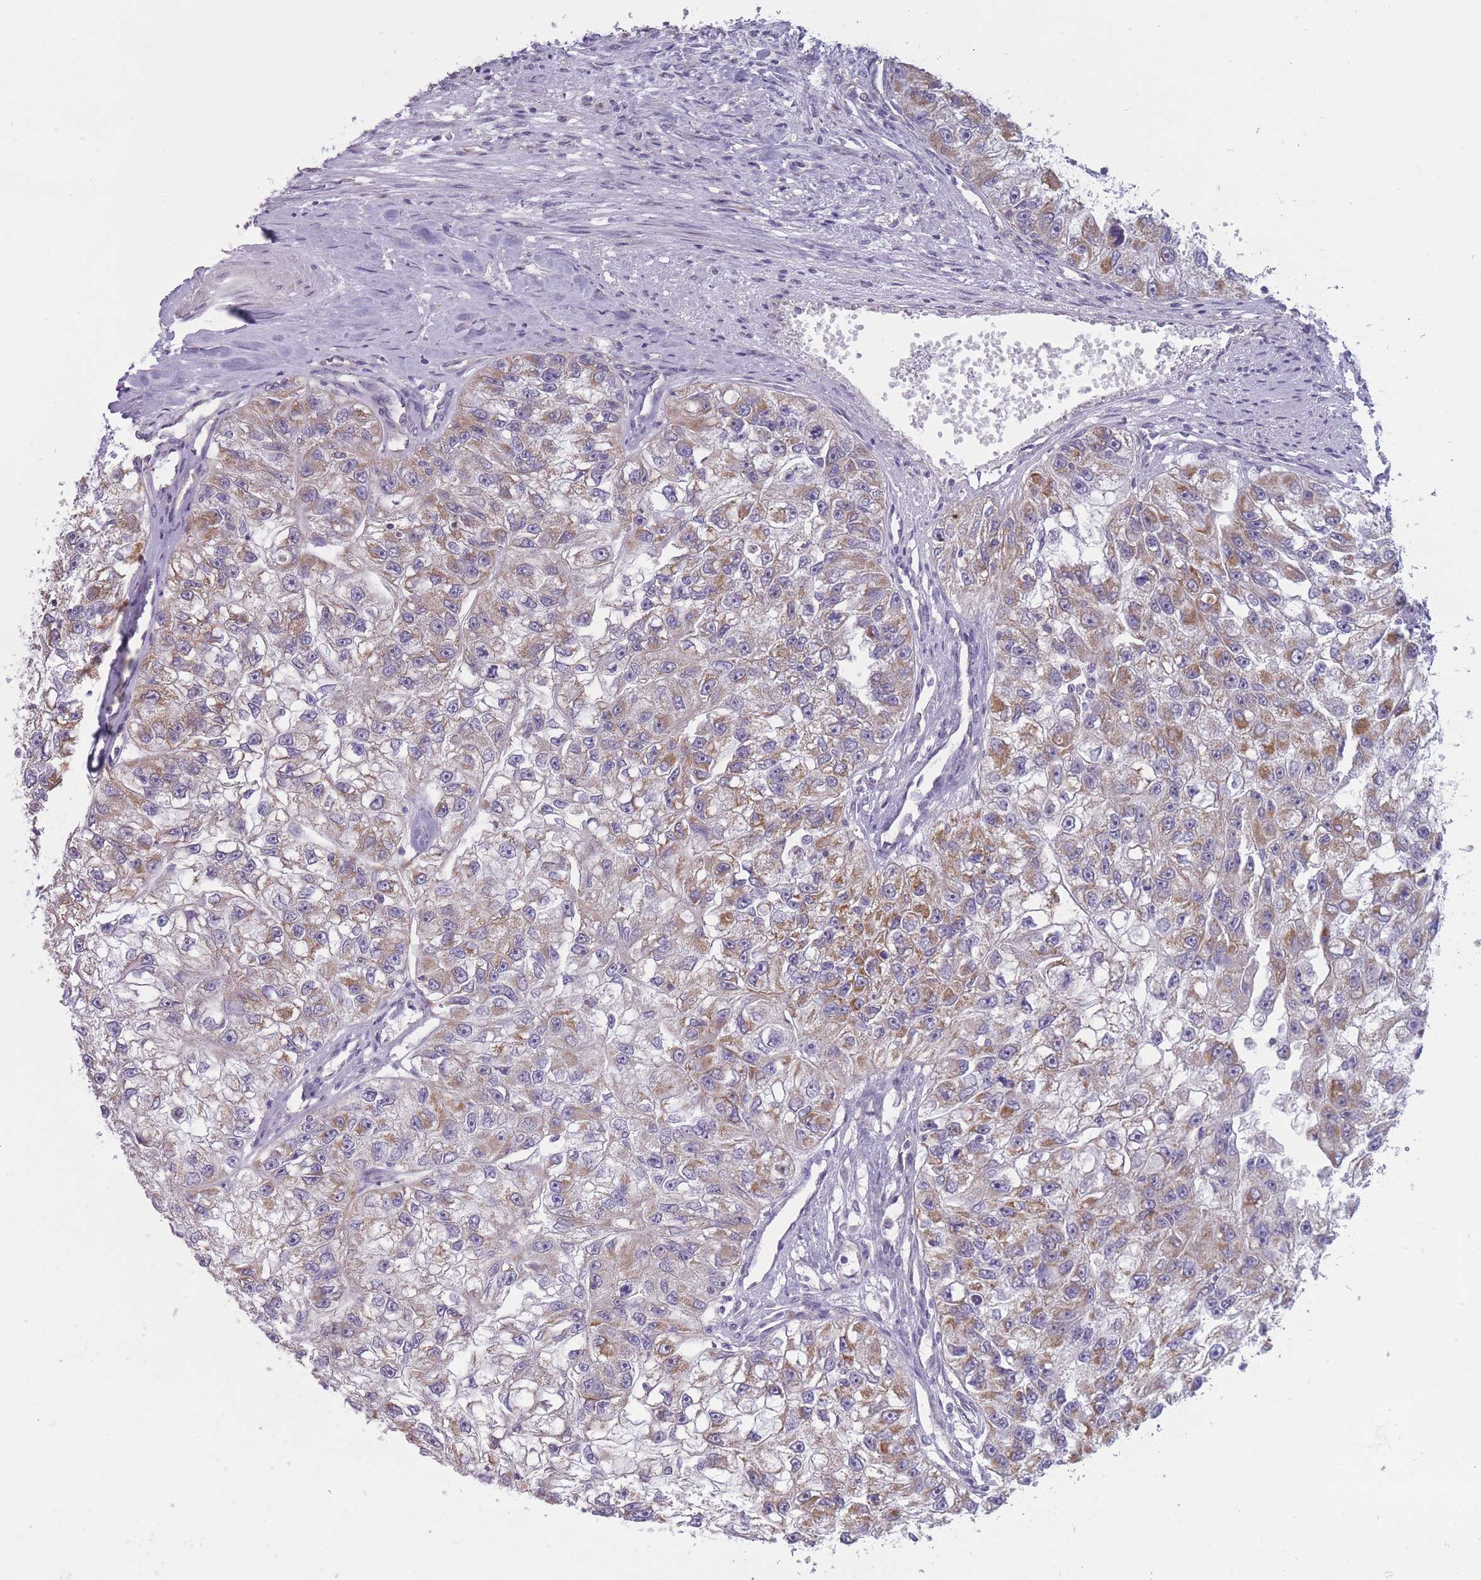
{"staining": {"intensity": "moderate", "quantity": "25%-75%", "location": "cytoplasmic/membranous"}, "tissue": "renal cancer", "cell_type": "Tumor cells", "image_type": "cancer", "snomed": [{"axis": "morphology", "description": "Adenocarcinoma, NOS"}, {"axis": "topography", "description": "Kidney"}], "caption": "Tumor cells exhibit medium levels of moderate cytoplasmic/membranous positivity in approximately 25%-75% of cells in human renal cancer. (DAB (3,3'-diaminobenzidine) = brown stain, brightfield microscopy at high magnification).", "gene": "MRPS18C", "patient": {"sex": "male", "age": 63}}